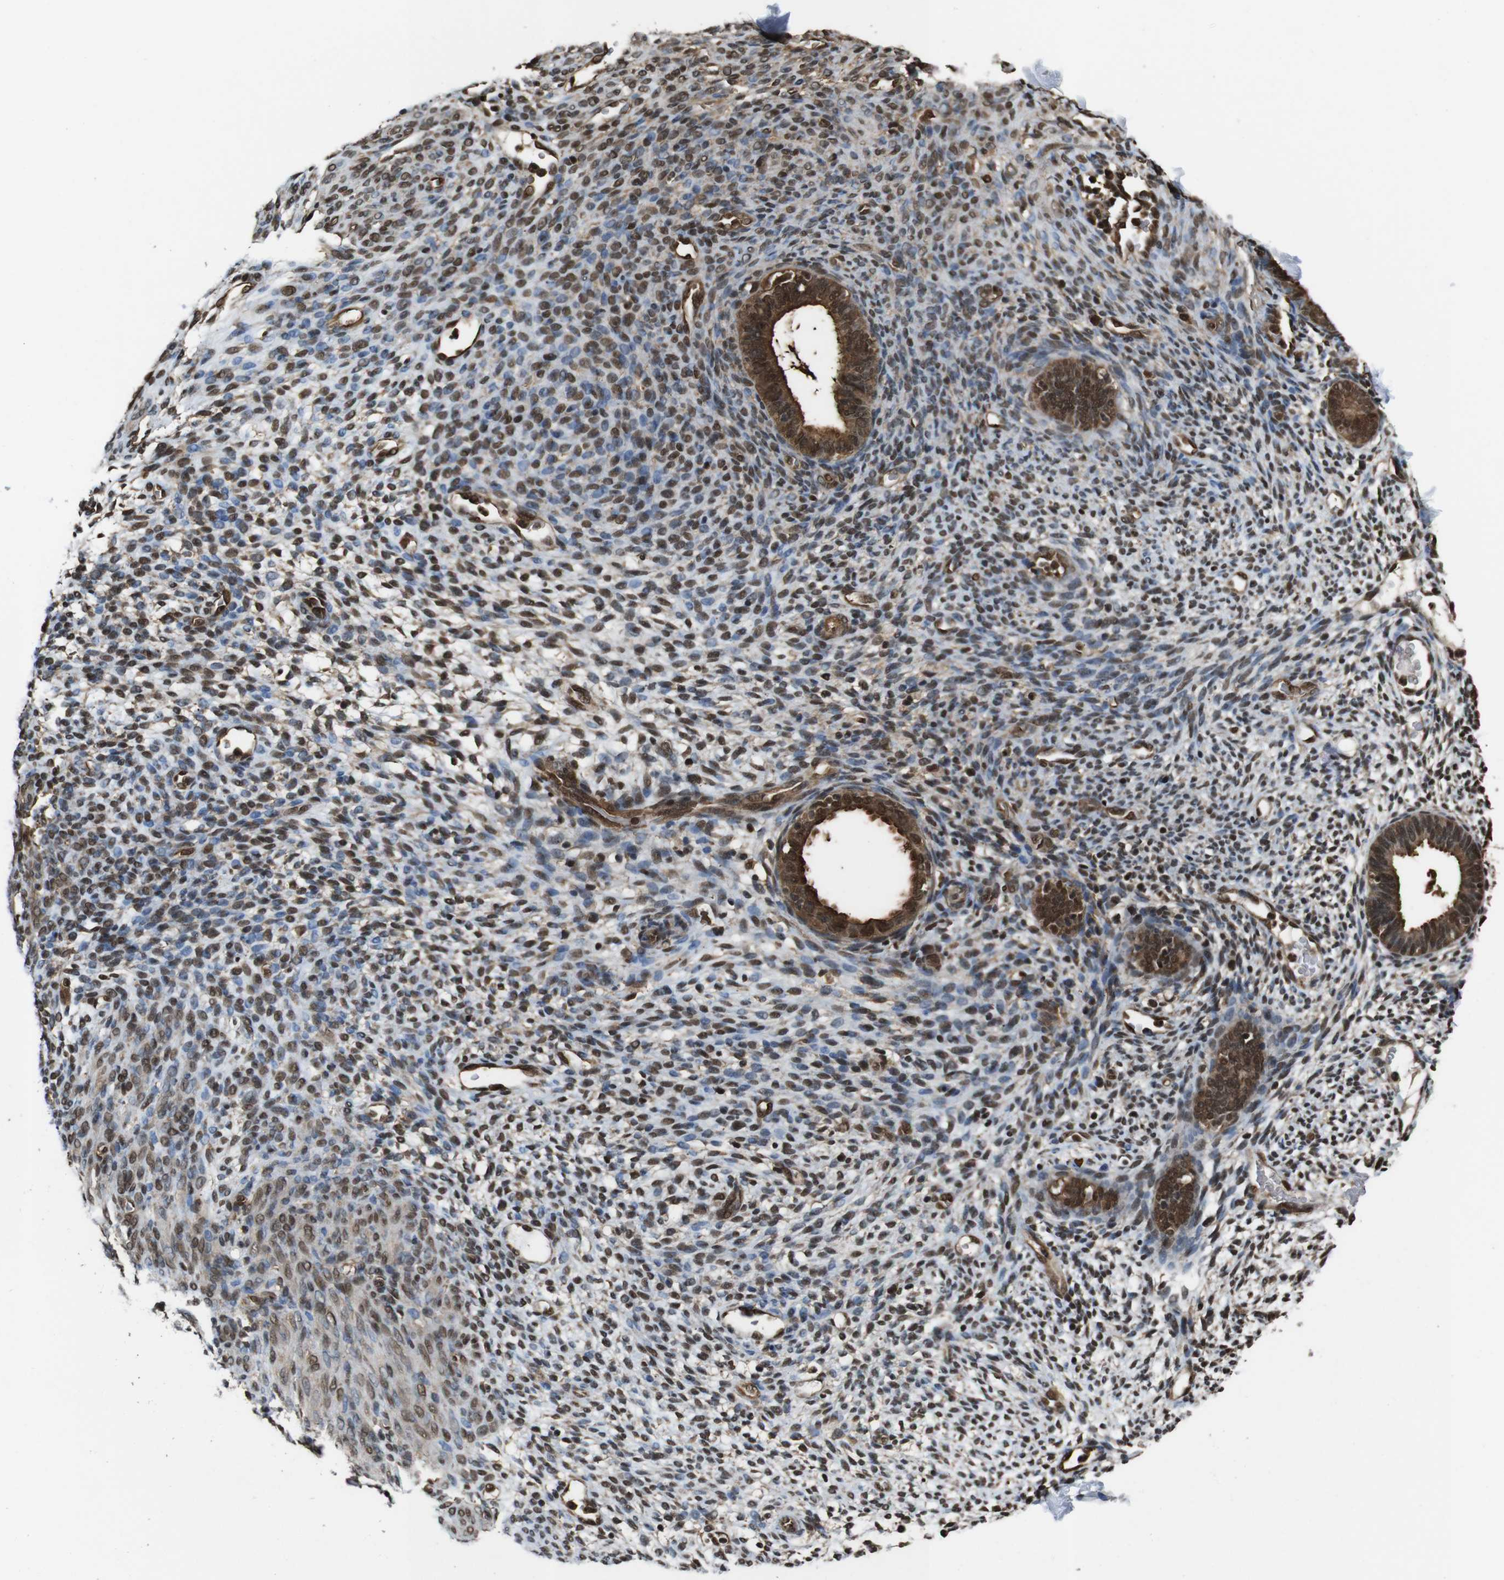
{"staining": {"intensity": "strong", "quantity": "25%-75%", "location": "cytoplasmic/membranous,nuclear"}, "tissue": "endometrium", "cell_type": "Cells in endometrial stroma", "image_type": "normal", "snomed": [{"axis": "morphology", "description": "Normal tissue, NOS"}, {"axis": "morphology", "description": "Atrophy, NOS"}, {"axis": "topography", "description": "Uterus"}, {"axis": "topography", "description": "Endometrium"}], "caption": "The immunohistochemical stain labels strong cytoplasmic/membranous,nuclear staining in cells in endometrial stroma of normal endometrium. (Stains: DAB (3,3'-diaminobenzidine) in brown, nuclei in blue, Microscopy: brightfield microscopy at high magnification).", "gene": "VCP", "patient": {"sex": "female", "age": 68}}